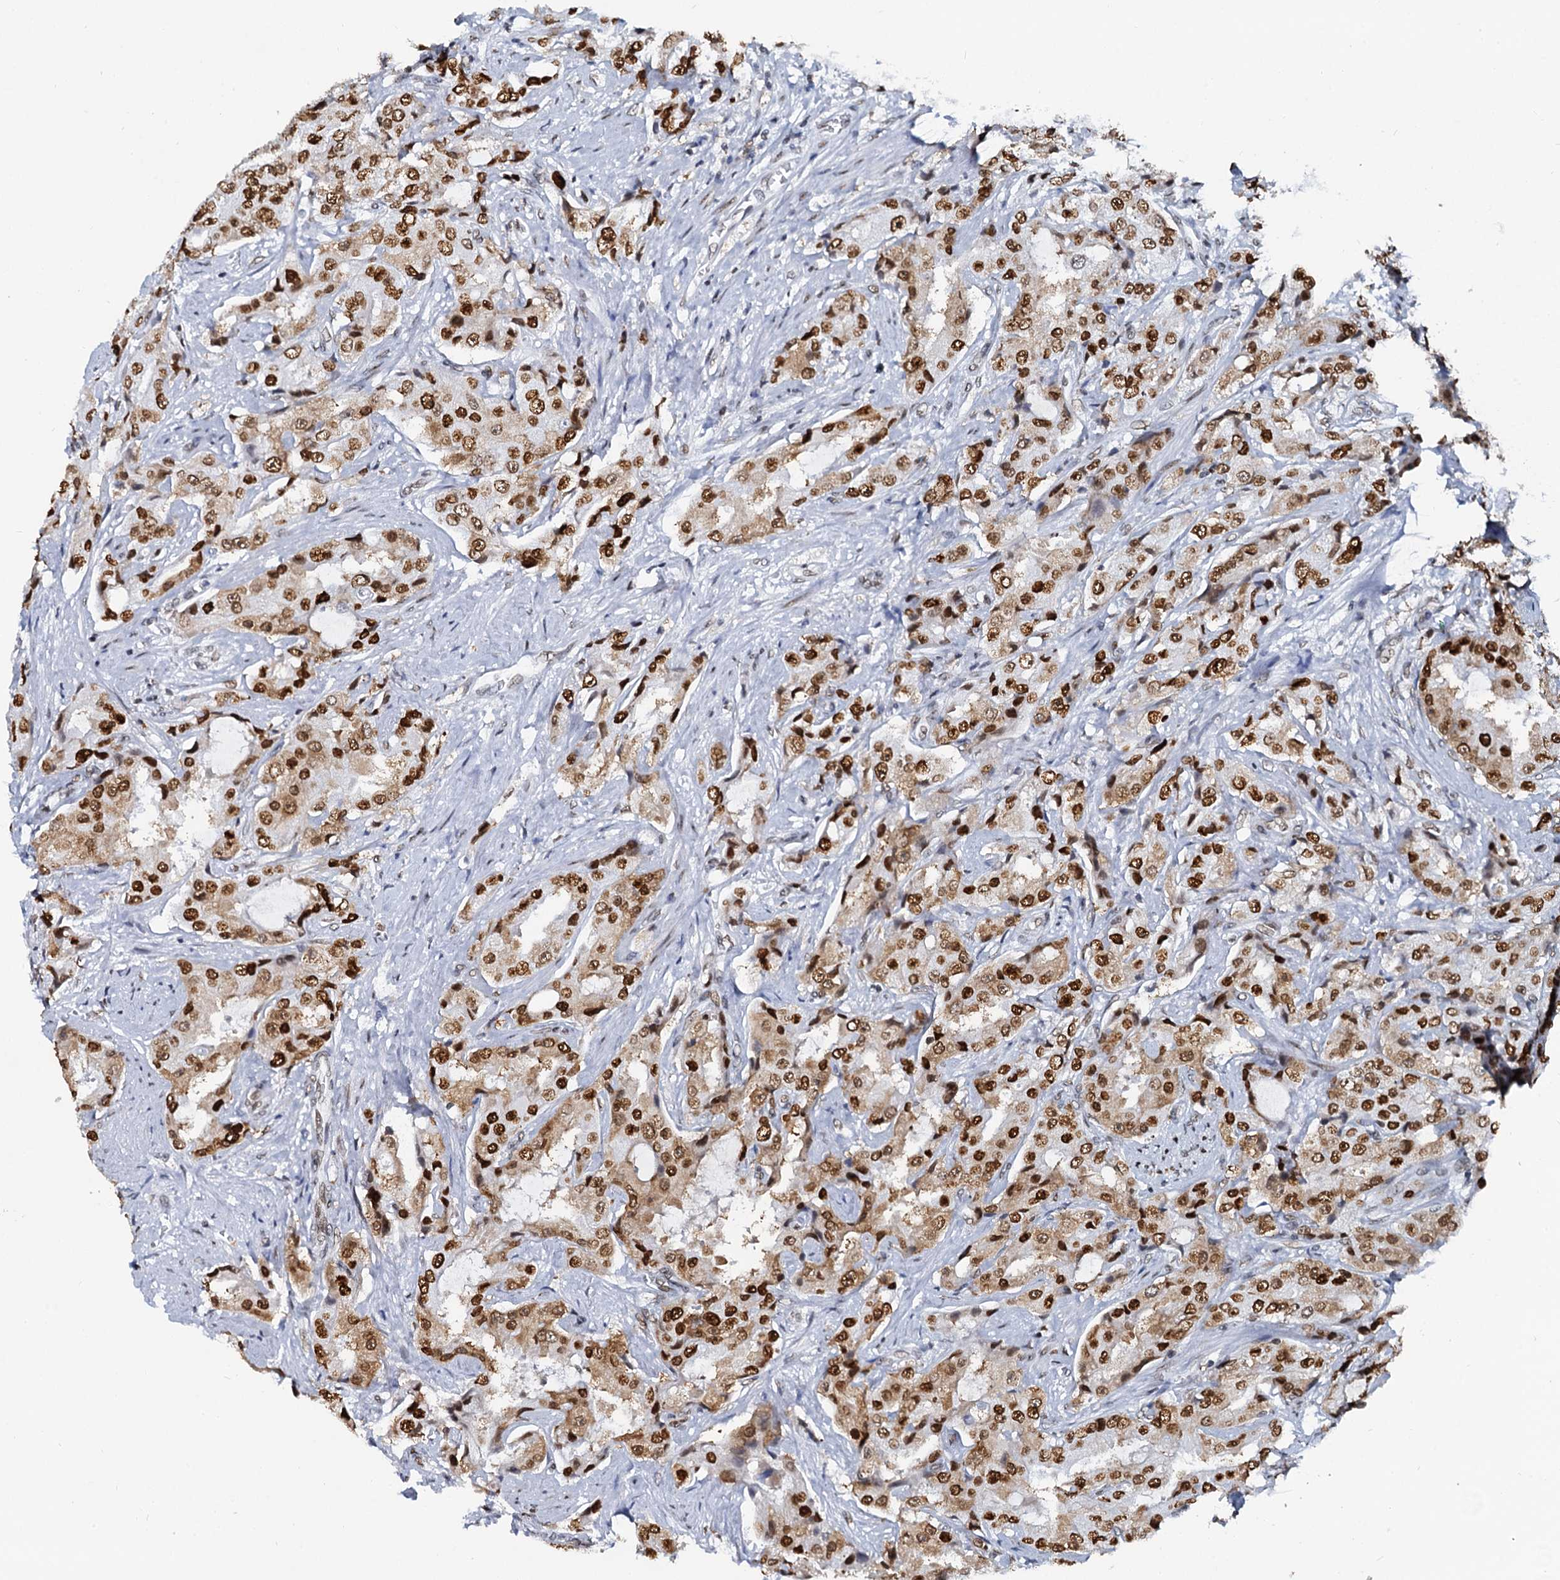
{"staining": {"intensity": "strong", "quantity": ">75%", "location": "nuclear"}, "tissue": "prostate cancer", "cell_type": "Tumor cells", "image_type": "cancer", "snomed": [{"axis": "morphology", "description": "Adenocarcinoma, High grade"}, {"axis": "topography", "description": "Prostate"}], "caption": "This is an image of immunohistochemistry (IHC) staining of prostate cancer, which shows strong staining in the nuclear of tumor cells.", "gene": "CMAS", "patient": {"sex": "male", "age": 73}}